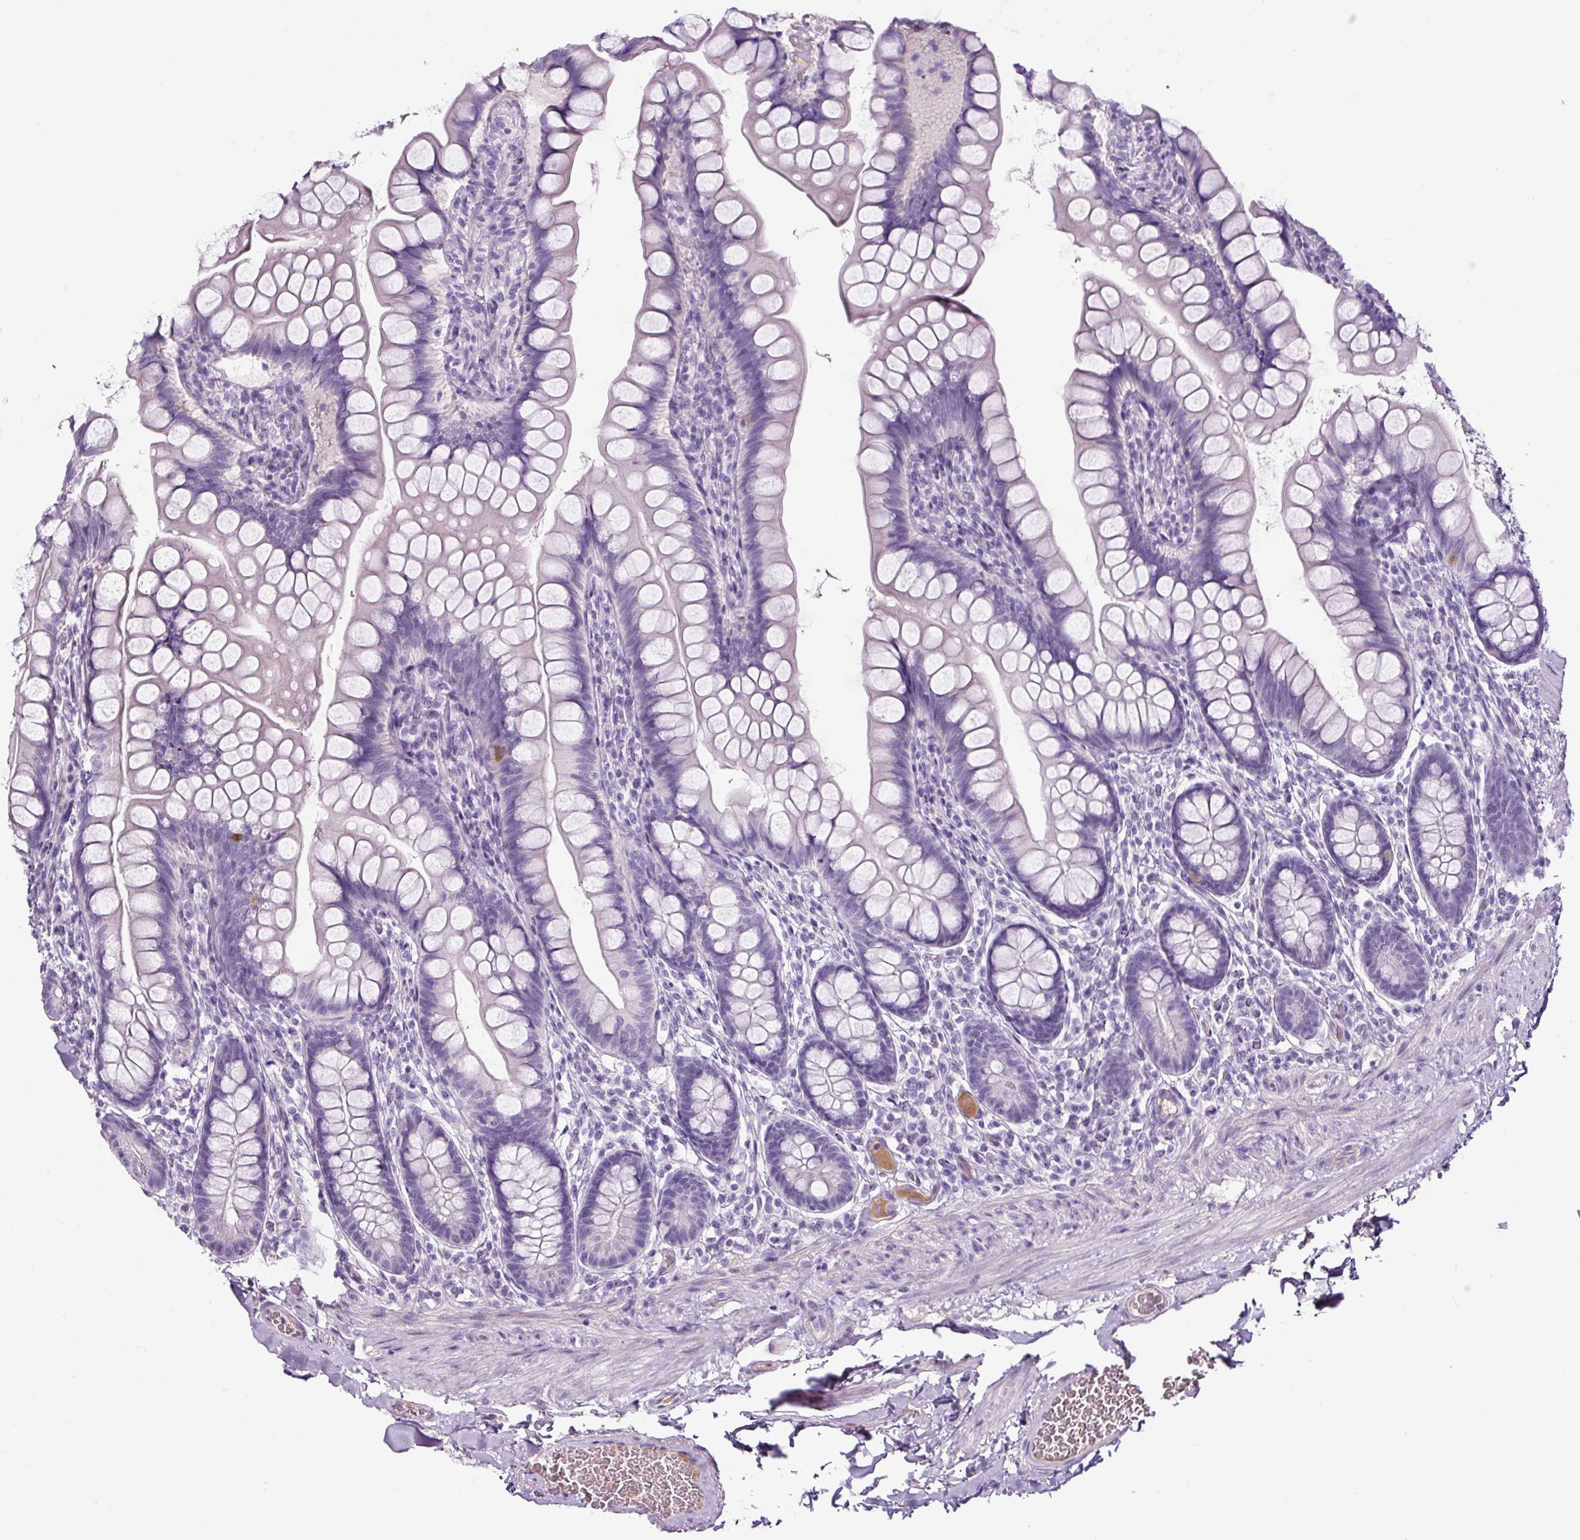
{"staining": {"intensity": "strong", "quantity": "<25%", "location": "cytoplasmic/membranous"}, "tissue": "small intestine", "cell_type": "Glandular cells", "image_type": "normal", "snomed": [{"axis": "morphology", "description": "Normal tissue, NOS"}, {"axis": "topography", "description": "Small intestine"}], "caption": "Protein expression analysis of unremarkable small intestine shows strong cytoplasmic/membranous expression in approximately <25% of glandular cells. The staining was performed using DAB, with brown indicating positive protein expression. Nuclei are stained blue with hematoxylin.", "gene": "OR14A2", "patient": {"sex": "male", "age": 70}}